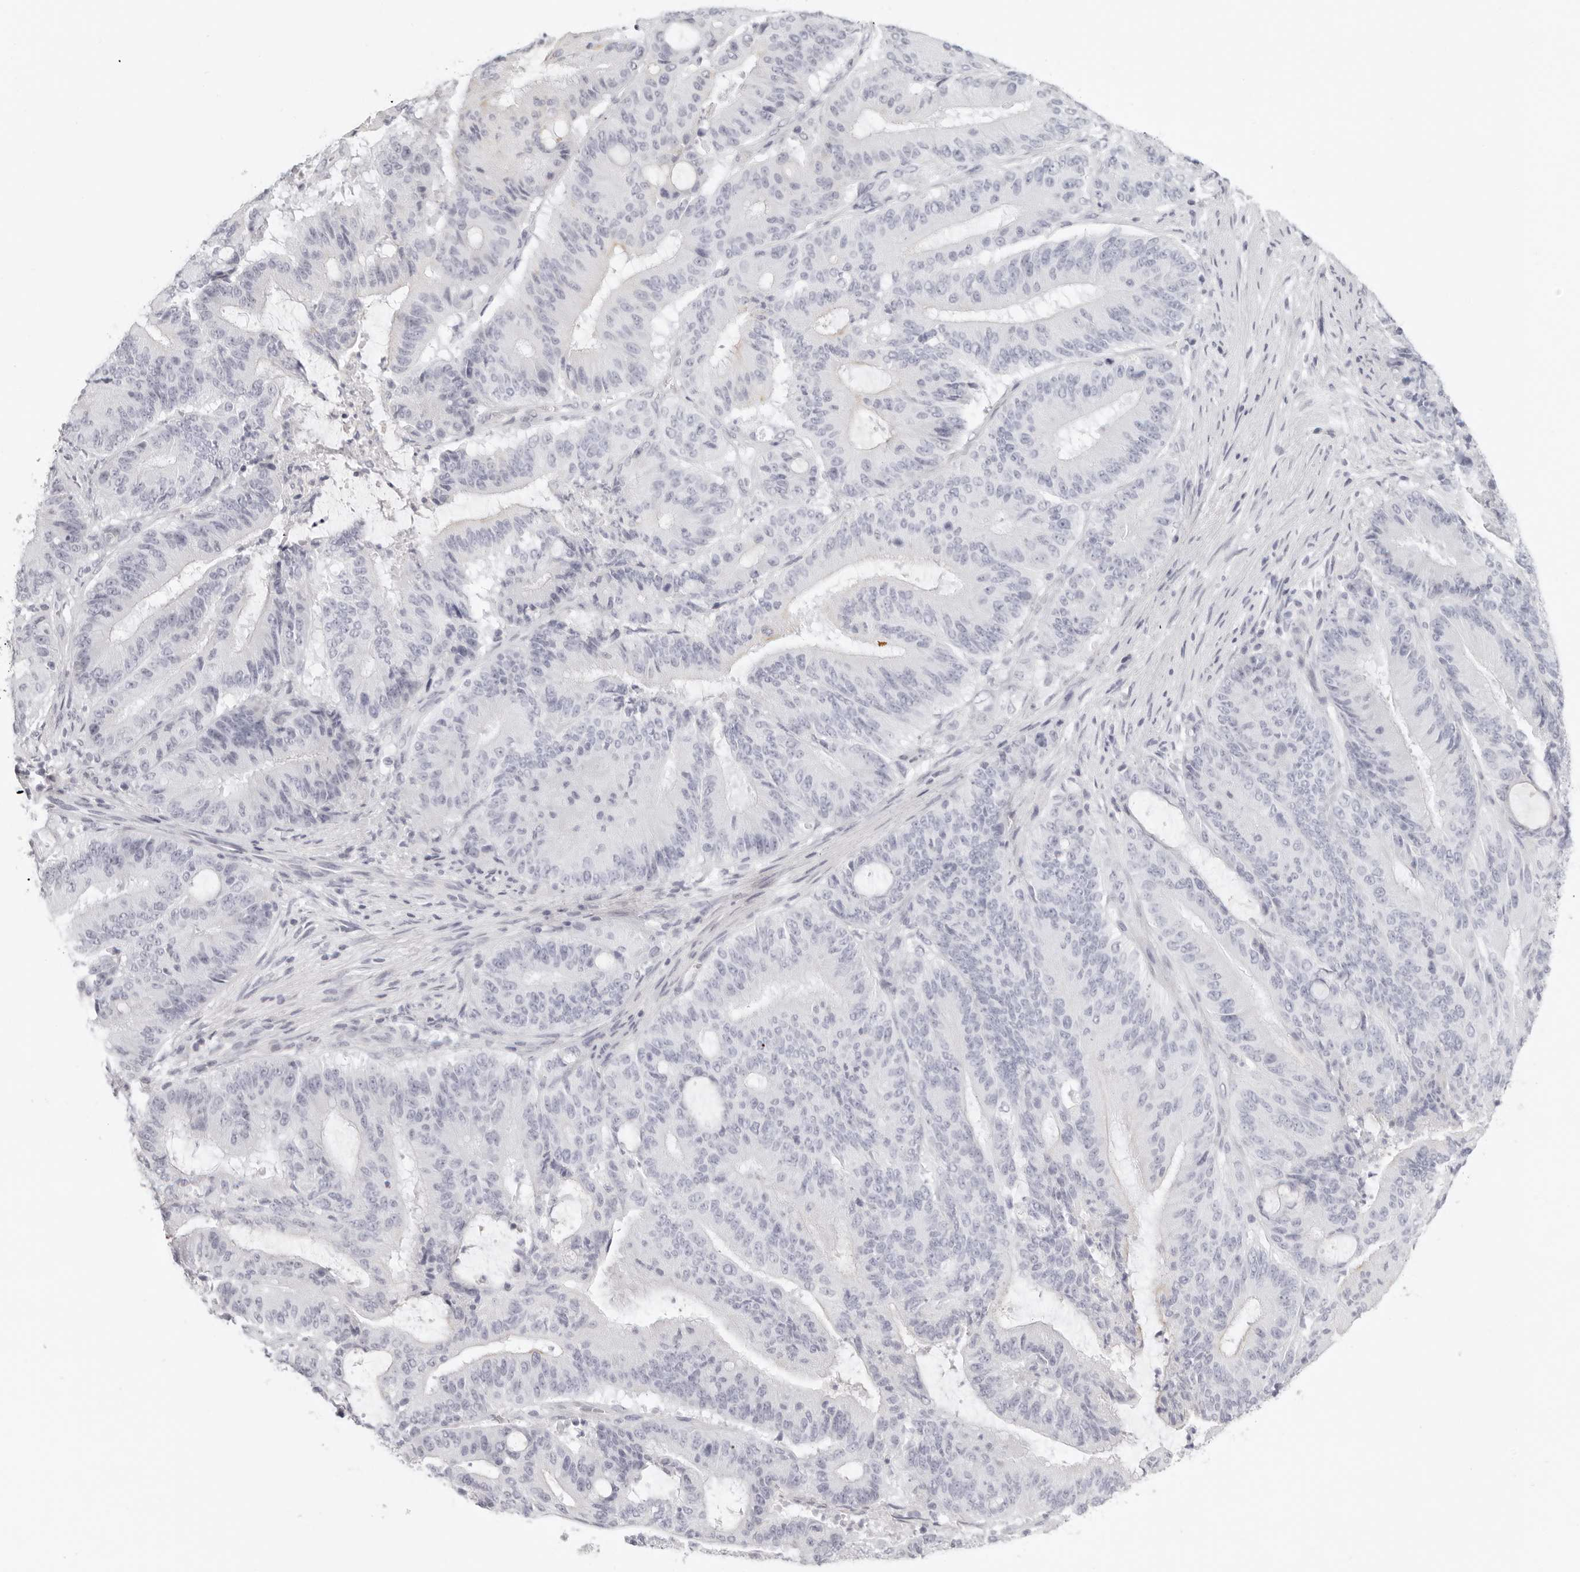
{"staining": {"intensity": "negative", "quantity": "none", "location": "none"}, "tissue": "liver cancer", "cell_type": "Tumor cells", "image_type": "cancer", "snomed": [{"axis": "morphology", "description": "Normal tissue, NOS"}, {"axis": "morphology", "description": "Cholangiocarcinoma"}, {"axis": "topography", "description": "Liver"}, {"axis": "topography", "description": "Peripheral nerve tissue"}], "caption": "Tumor cells show no significant staining in cholangiocarcinoma (liver).", "gene": "RXFP1", "patient": {"sex": "female", "age": 73}}